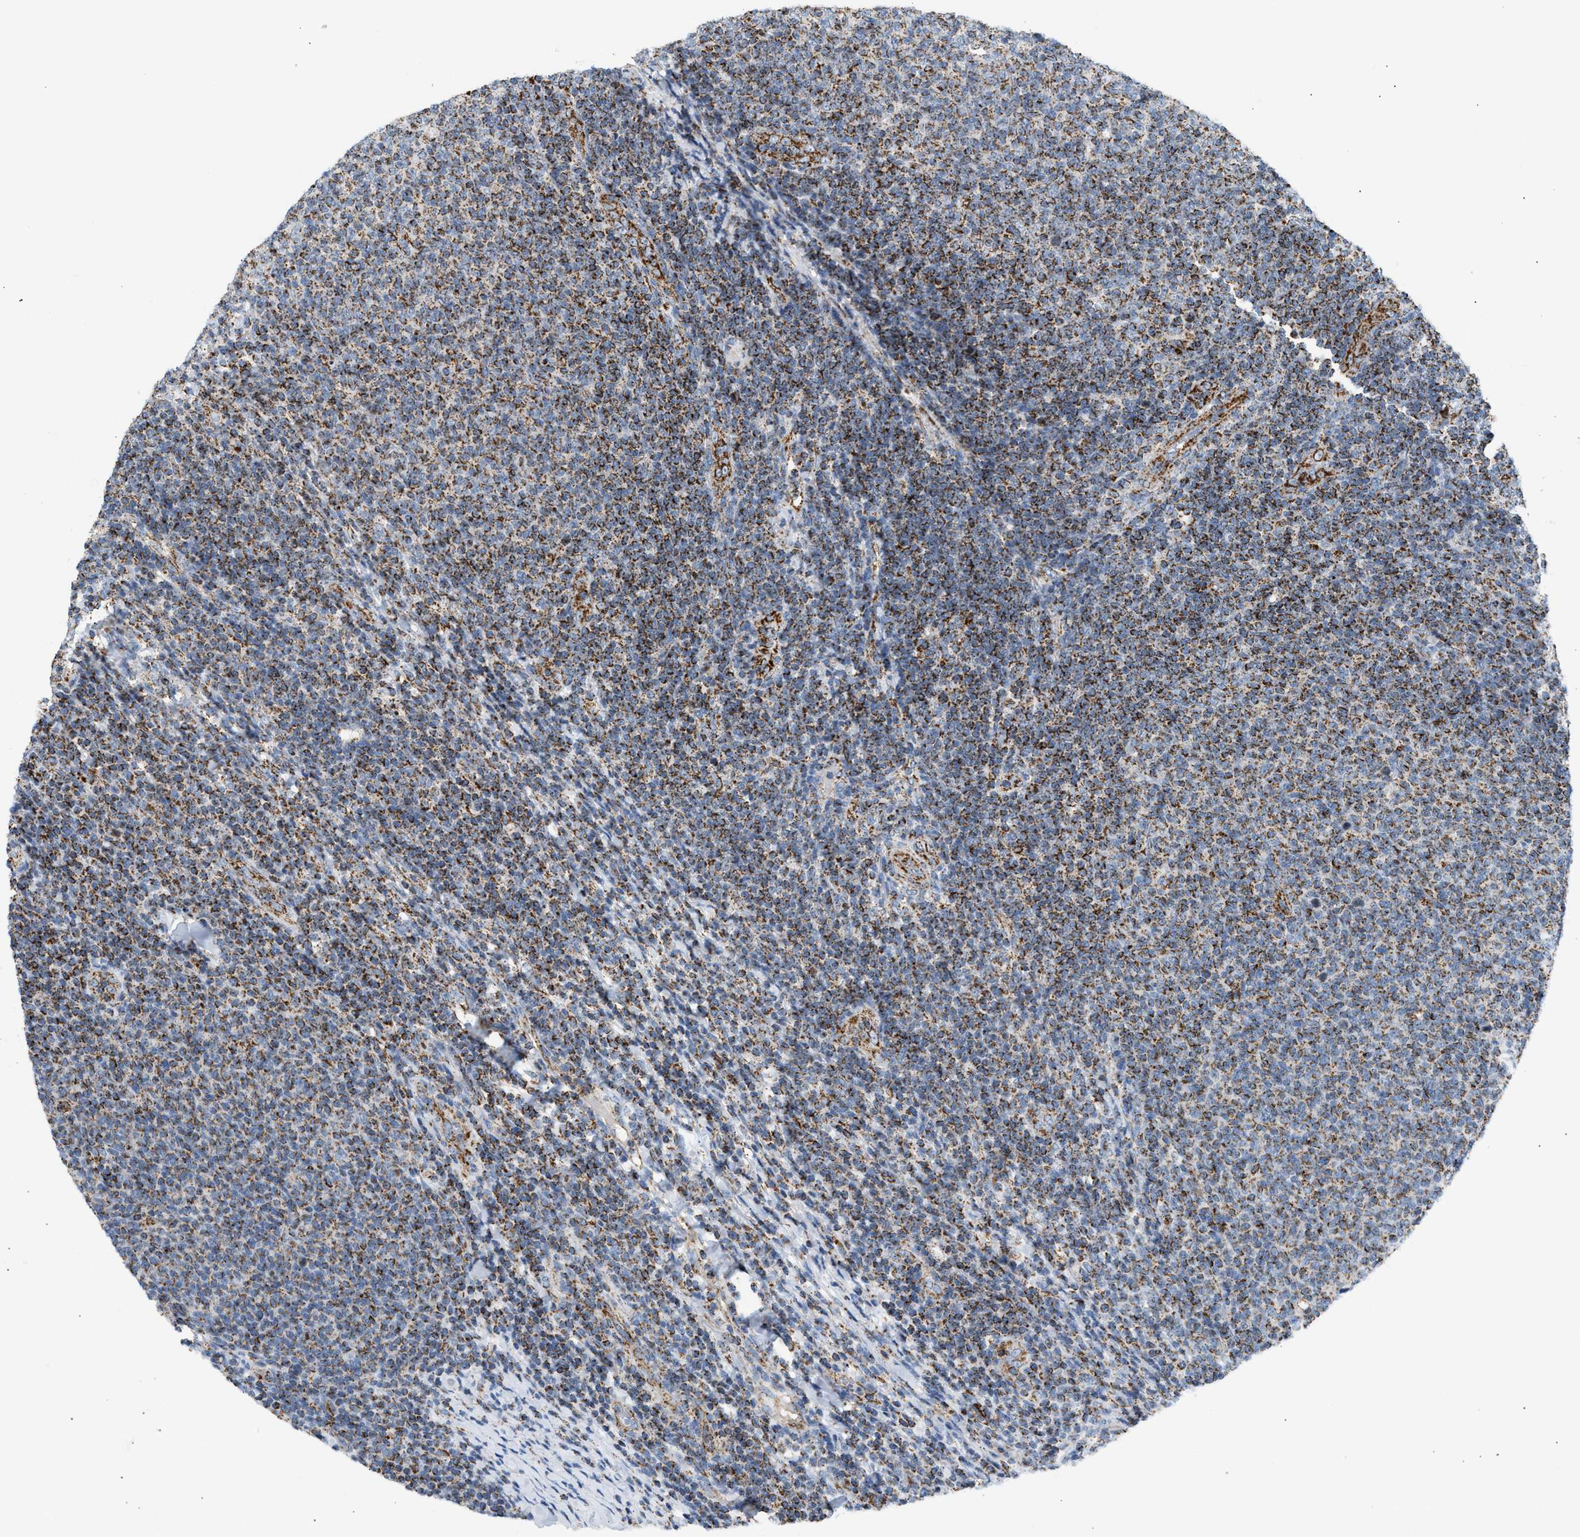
{"staining": {"intensity": "moderate", "quantity": ">75%", "location": "cytoplasmic/membranous"}, "tissue": "lymphoma", "cell_type": "Tumor cells", "image_type": "cancer", "snomed": [{"axis": "morphology", "description": "Malignant lymphoma, non-Hodgkin's type, Low grade"}, {"axis": "topography", "description": "Lymph node"}], "caption": "Protein staining of lymphoma tissue displays moderate cytoplasmic/membranous expression in approximately >75% of tumor cells. (DAB (3,3'-diaminobenzidine) IHC, brown staining for protein, blue staining for nuclei).", "gene": "OGDH", "patient": {"sex": "male", "age": 66}}